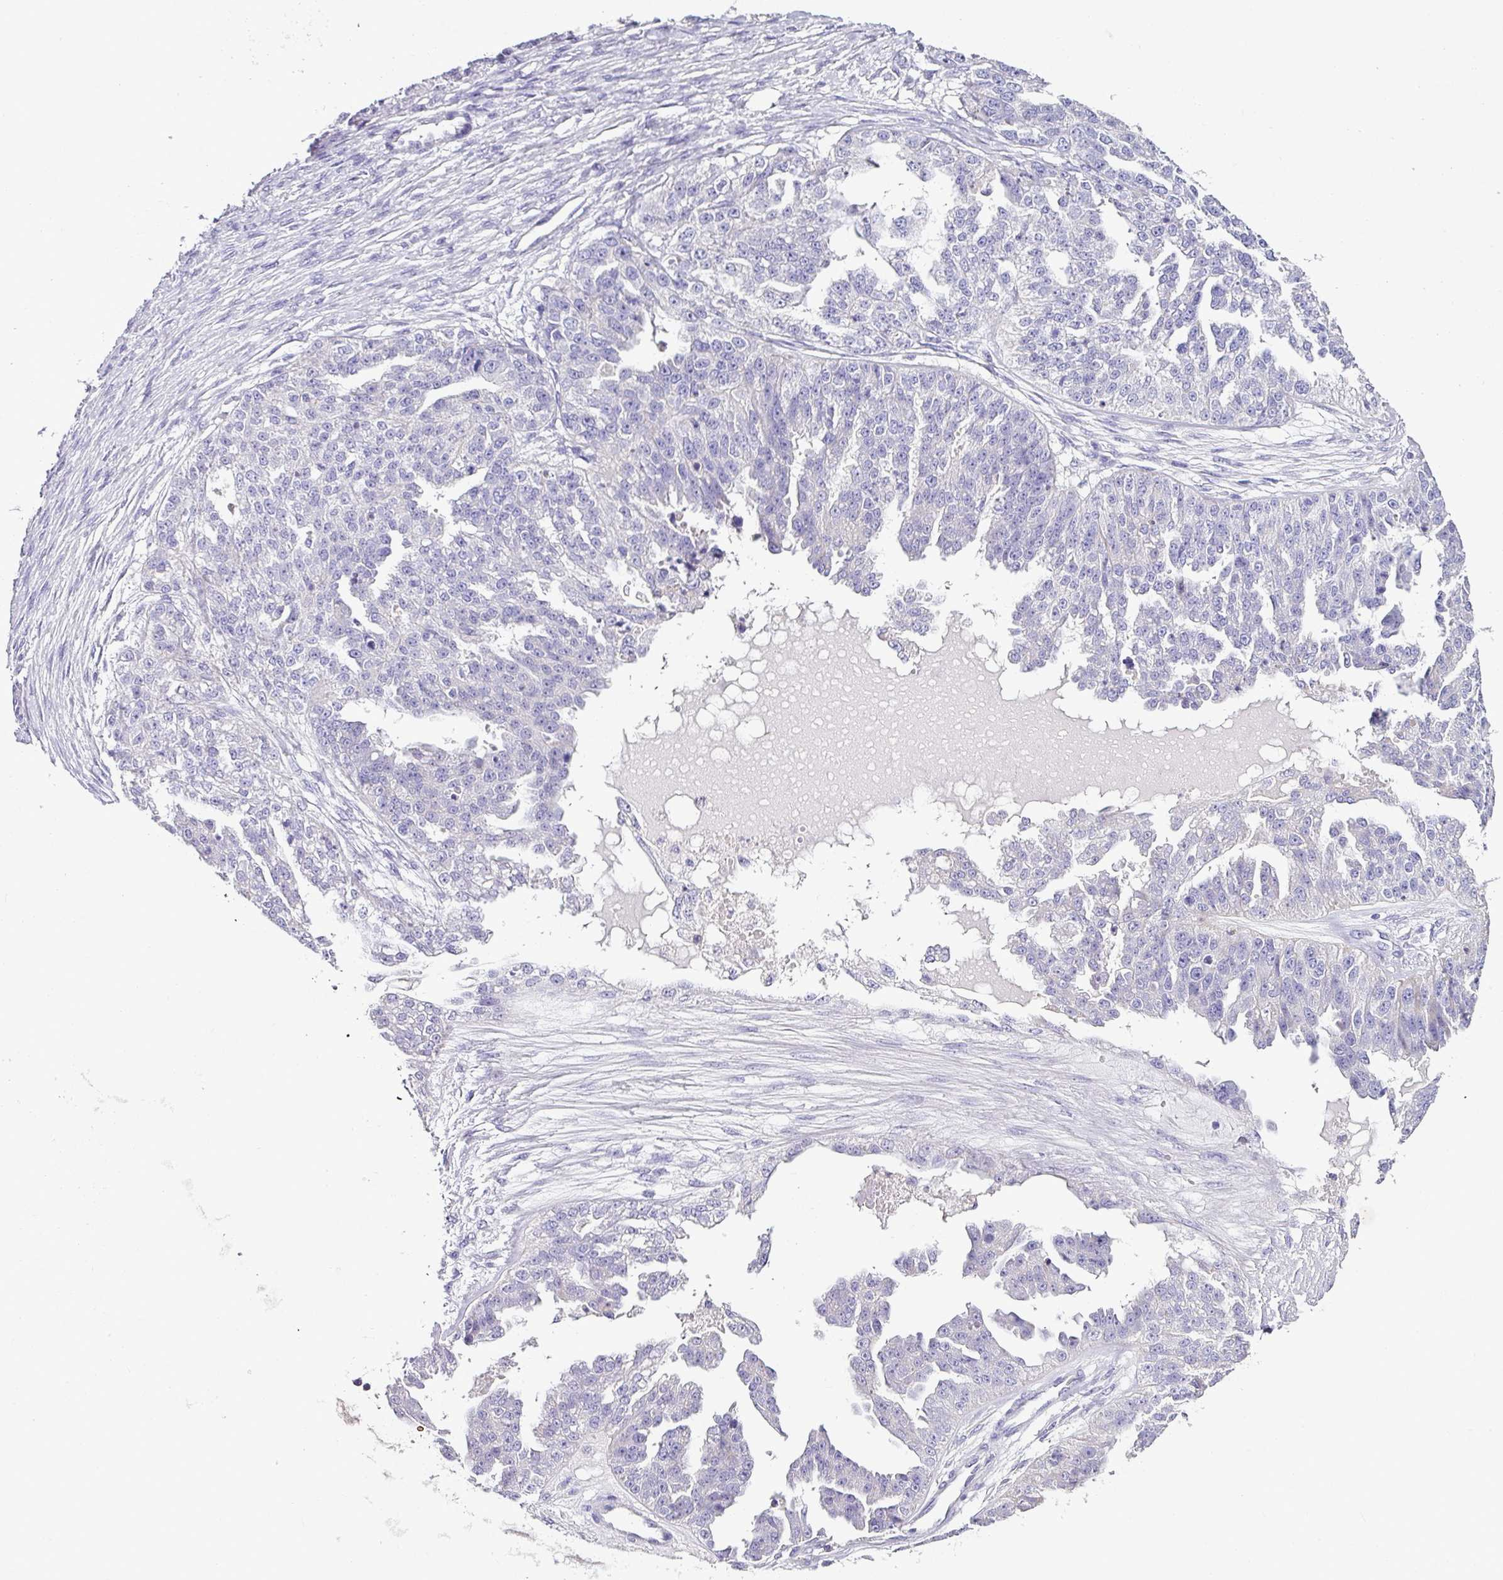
{"staining": {"intensity": "negative", "quantity": "none", "location": "none"}, "tissue": "ovarian cancer", "cell_type": "Tumor cells", "image_type": "cancer", "snomed": [{"axis": "morphology", "description": "Cystadenocarcinoma, serous, NOS"}, {"axis": "topography", "description": "Ovary"}], "caption": "Human ovarian serous cystadenocarcinoma stained for a protein using immunohistochemistry (IHC) shows no expression in tumor cells.", "gene": "NAPSA", "patient": {"sex": "female", "age": 58}}